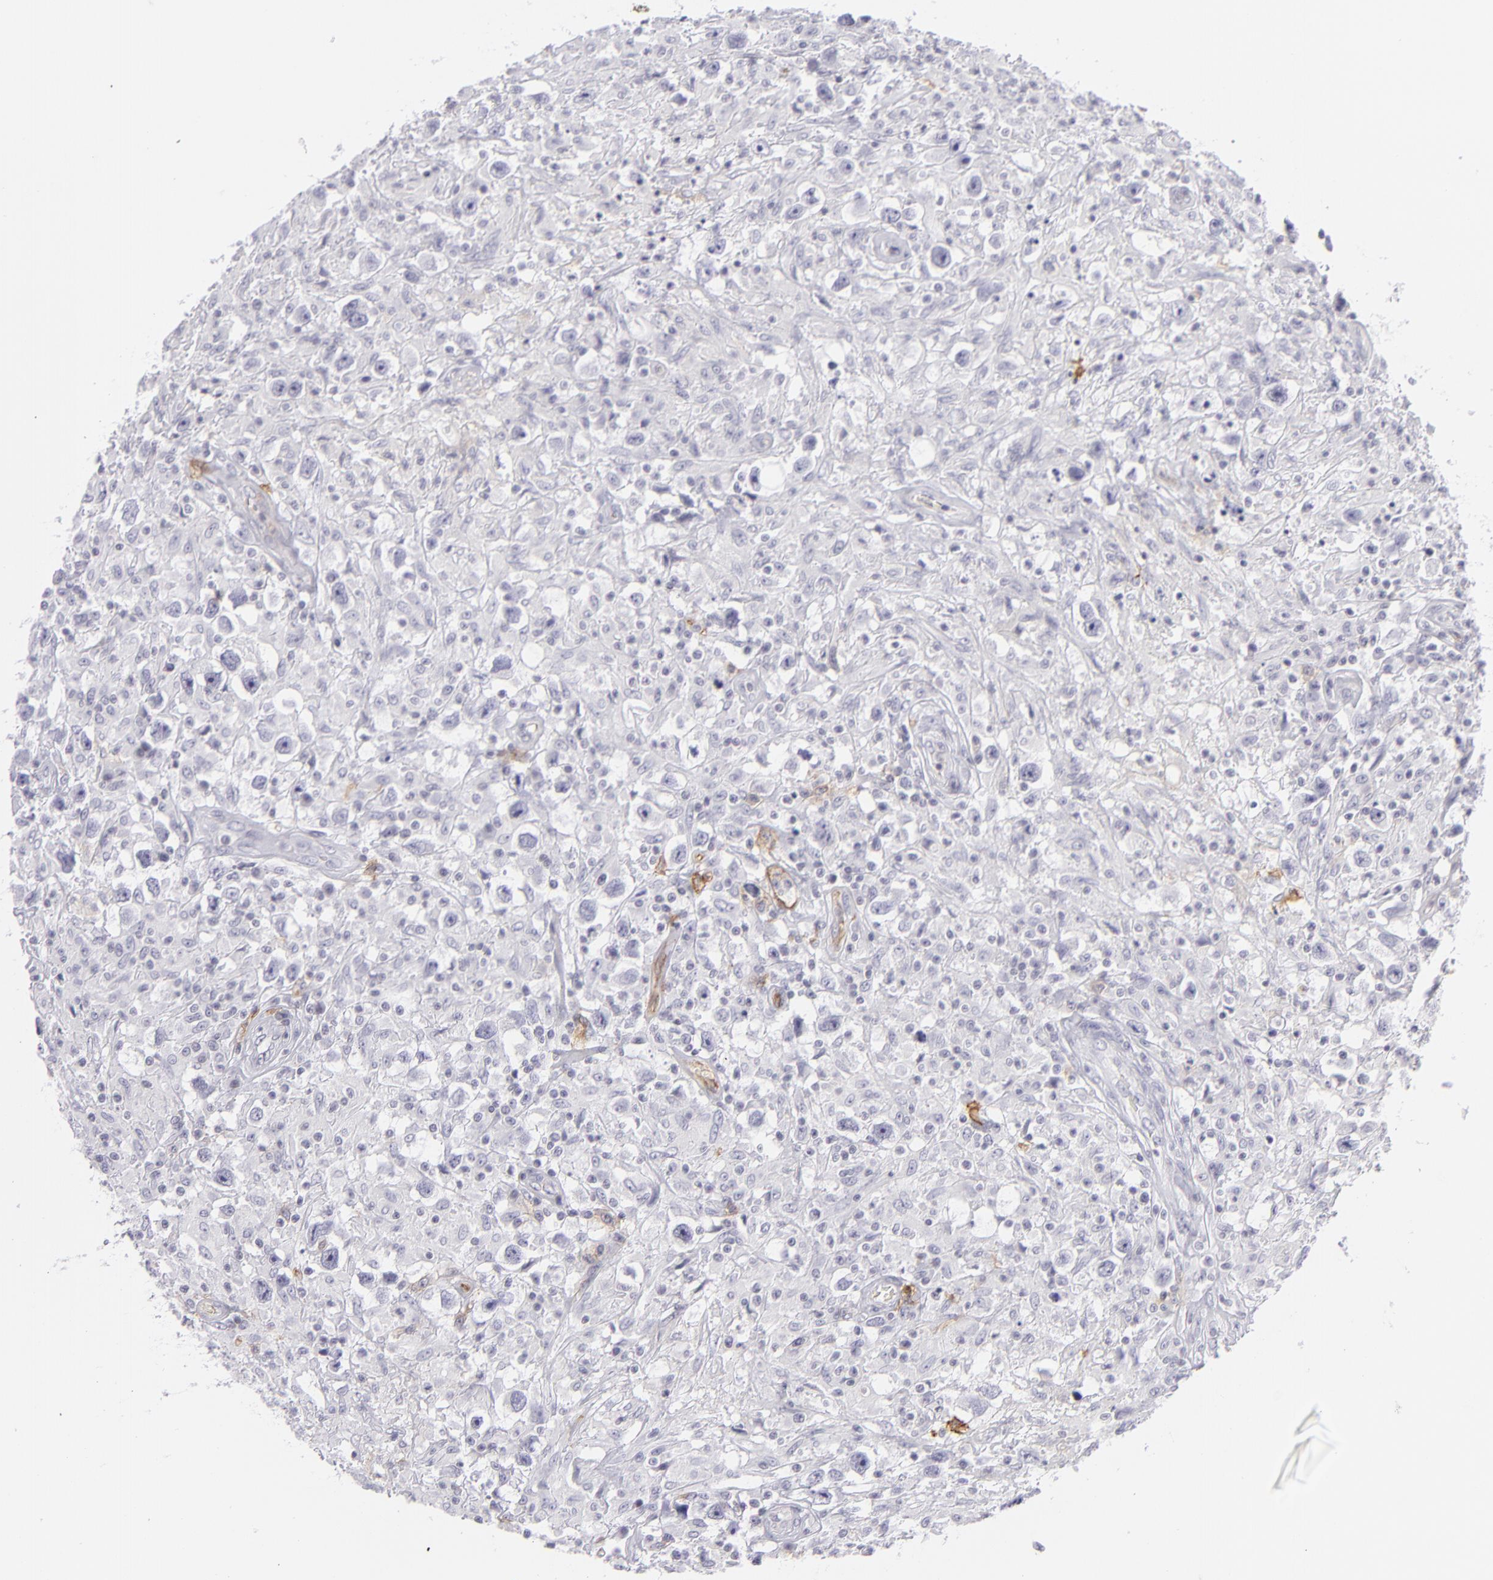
{"staining": {"intensity": "negative", "quantity": "none", "location": "none"}, "tissue": "testis cancer", "cell_type": "Tumor cells", "image_type": "cancer", "snomed": [{"axis": "morphology", "description": "Seminoma, NOS"}, {"axis": "topography", "description": "Testis"}], "caption": "Image shows no protein staining in tumor cells of testis seminoma tissue. (Brightfield microscopy of DAB (3,3'-diaminobenzidine) immunohistochemistry (IHC) at high magnification).", "gene": "THBD", "patient": {"sex": "male", "age": 34}}